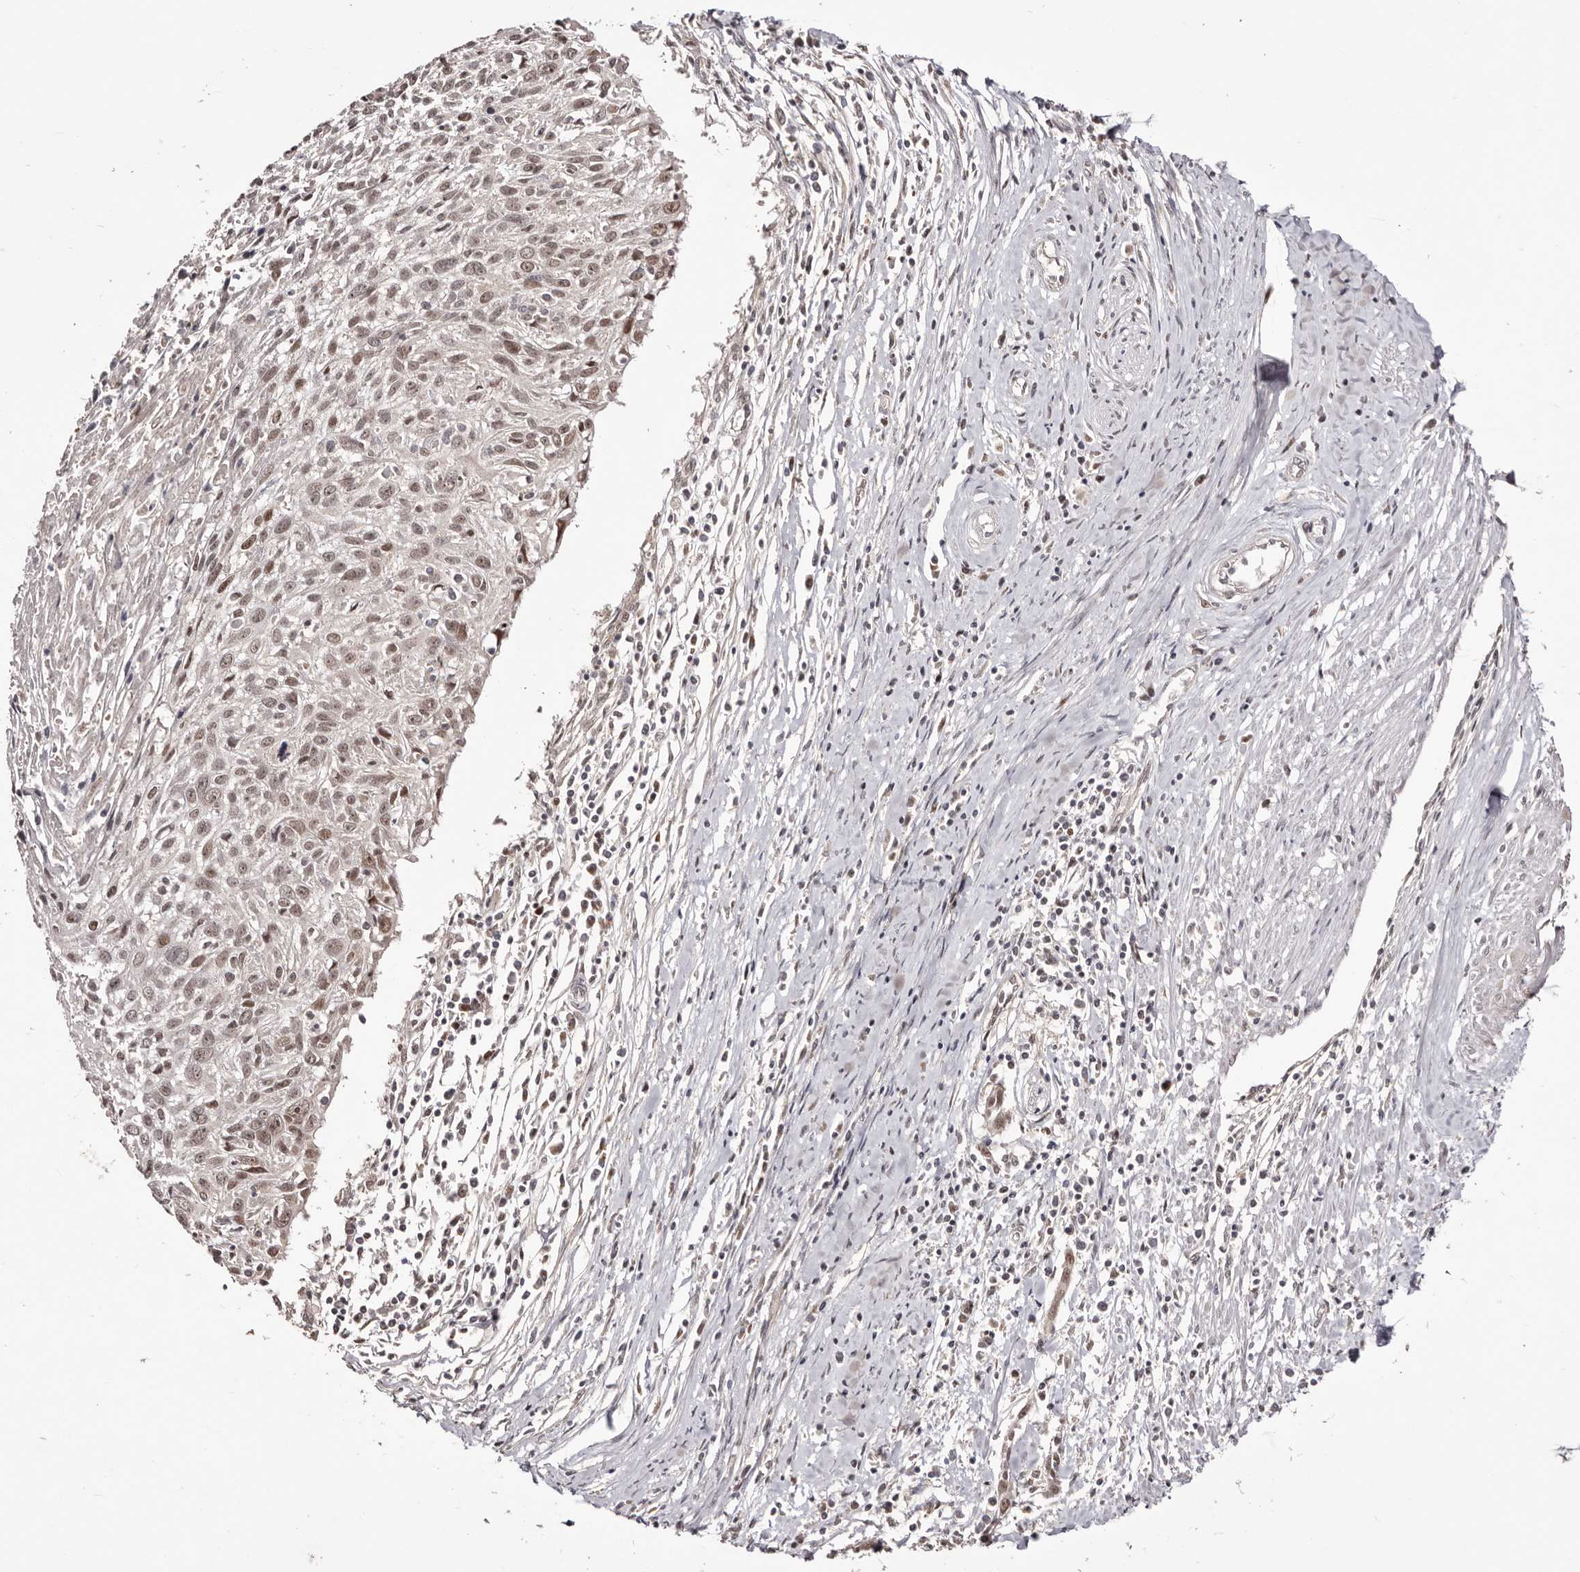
{"staining": {"intensity": "weak", "quantity": ">75%", "location": "nuclear"}, "tissue": "cervical cancer", "cell_type": "Tumor cells", "image_type": "cancer", "snomed": [{"axis": "morphology", "description": "Squamous cell carcinoma, NOS"}, {"axis": "topography", "description": "Cervix"}], "caption": "Human cervical cancer (squamous cell carcinoma) stained with a brown dye shows weak nuclear positive positivity in about >75% of tumor cells.", "gene": "EGR3", "patient": {"sex": "female", "age": 51}}